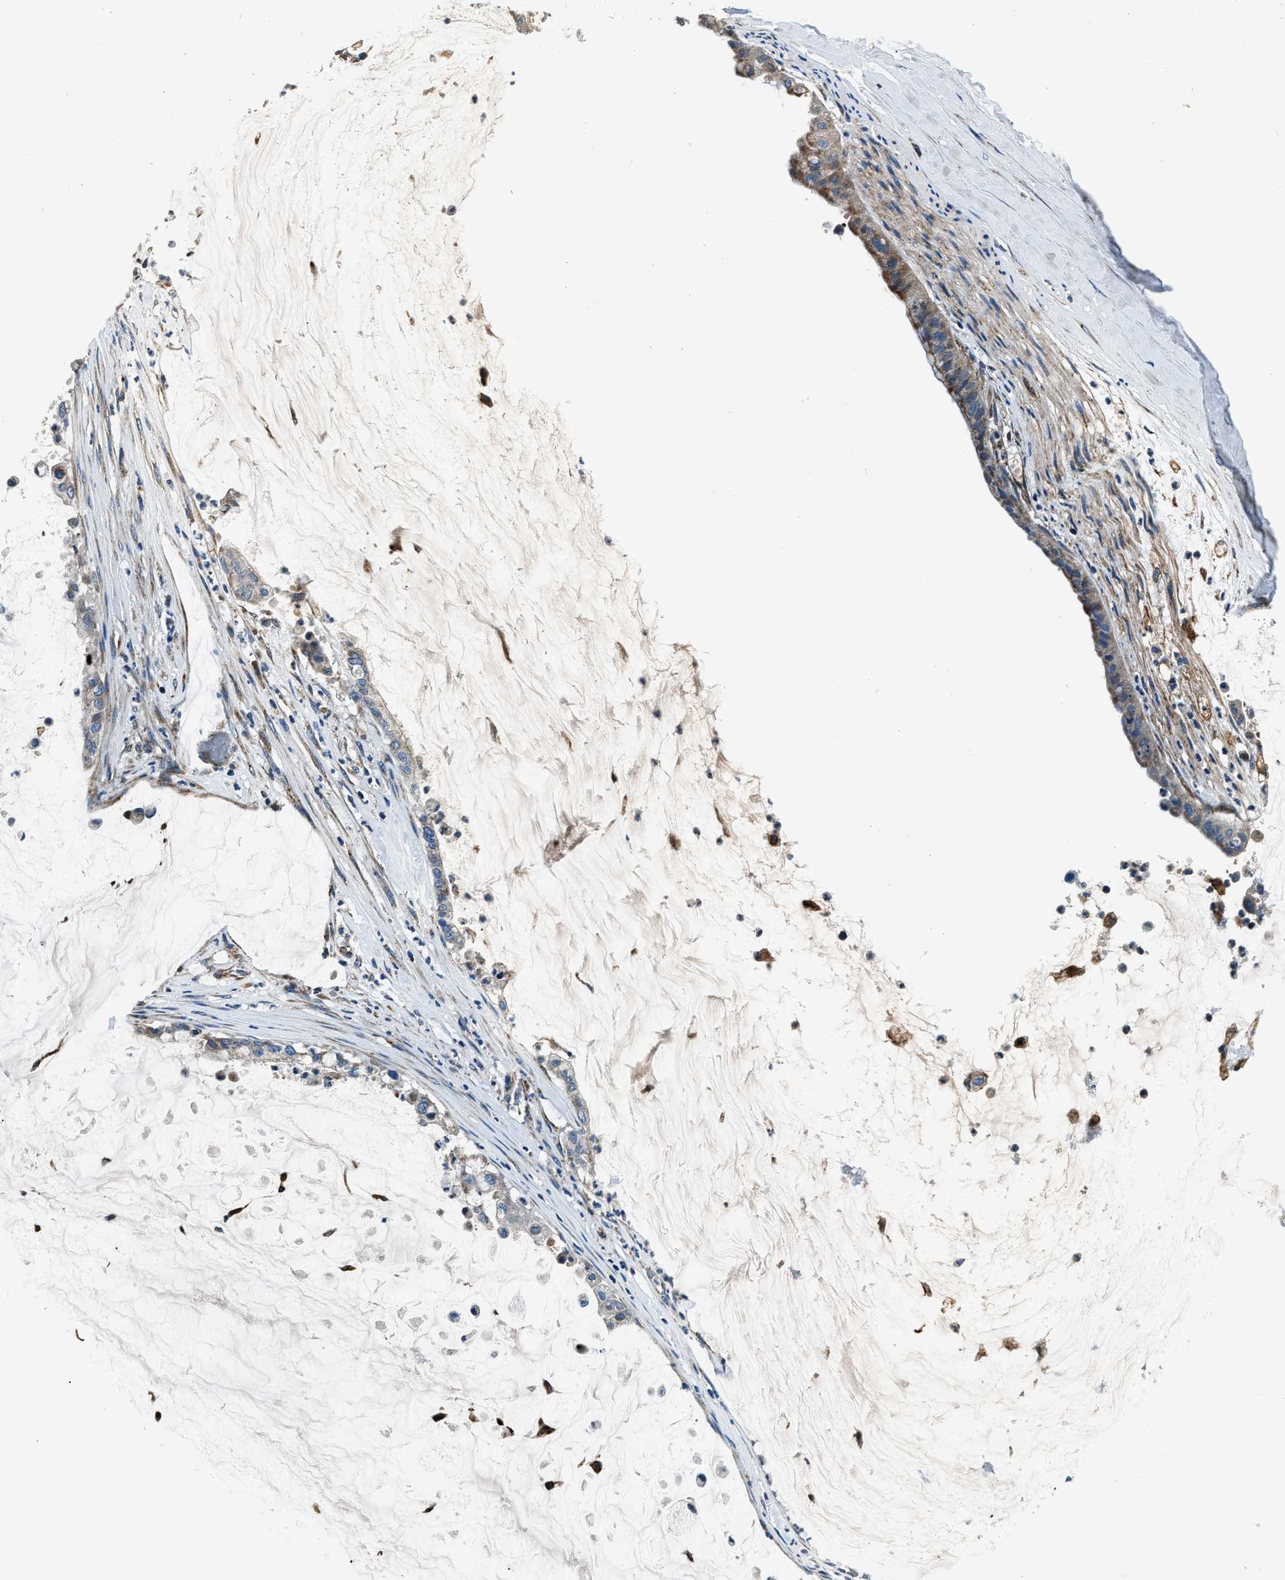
{"staining": {"intensity": "moderate", "quantity": "<25%", "location": "cytoplasmic/membranous"}, "tissue": "pancreatic cancer", "cell_type": "Tumor cells", "image_type": "cancer", "snomed": [{"axis": "morphology", "description": "Adenocarcinoma, NOS"}, {"axis": "topography", "description": "Pancreas"}], "caption": "DAB (3,3'-diaminobenzidine) immunohistochemical staining of human pancreatic cancer (adenocarcinoma) reveals moderate cytoplasmic/membranous protein positivity in approximately <25% of tumor cells. (Brightfield microscopy of DAB IHC at high magnification).", "gene": "OGDH", "patient": {"sex": "male", "age": 41}}